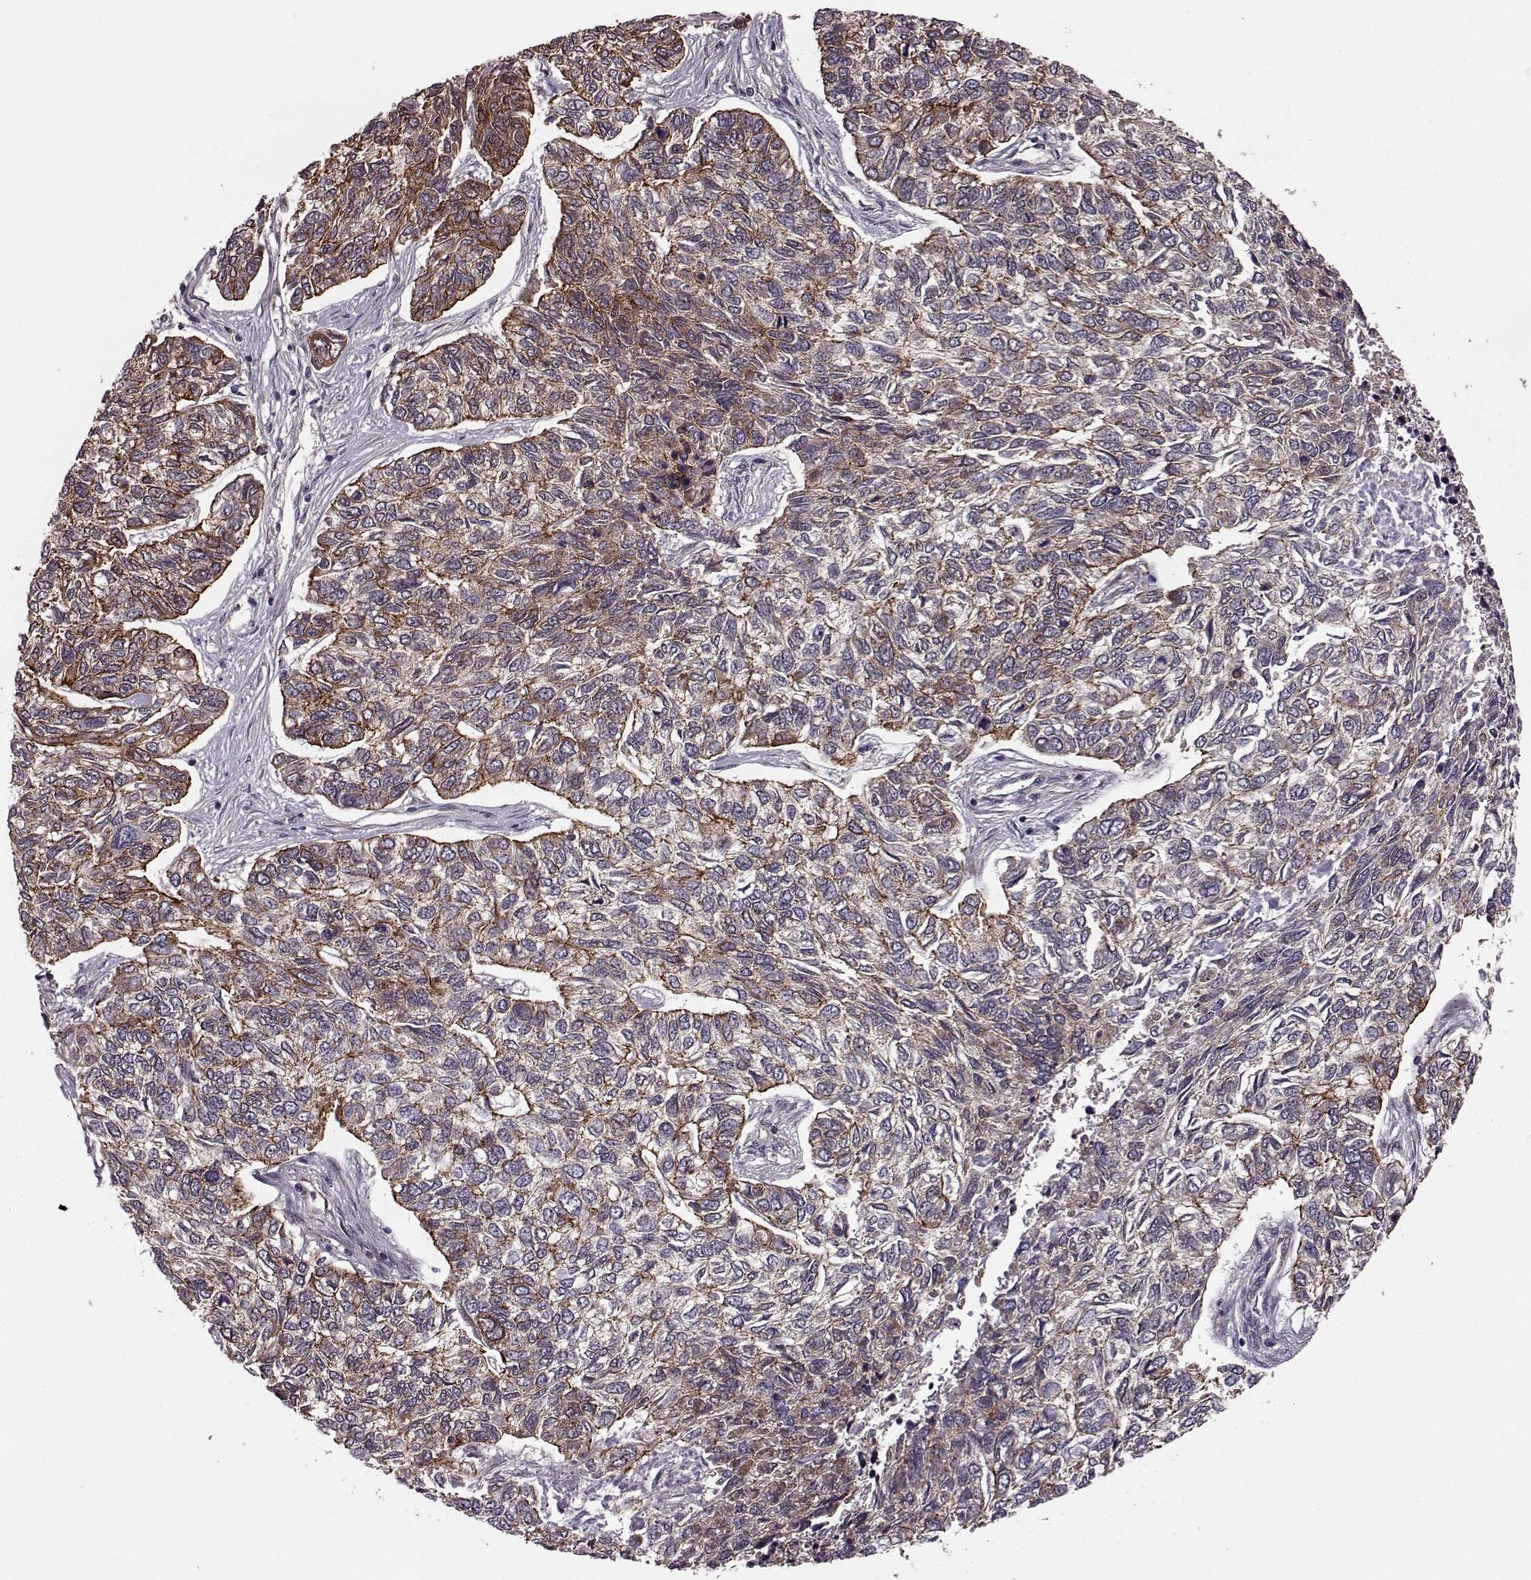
{"staining": {"intensity": "strong", "quantity": "25%-75%", "location": "cytoplasmic/membranous"}, "tissue": "skin cancer", "cell_type": "Tumor cells", "image_type": "cancer", "snomed": [{"axis": "morphology", "description": "Basal cell carcinoma"}, {"axis": "topography", "description": "Skin"}], "caption": "An IHC histopathology image of tumor tissue is shown. Protein staining in brown highlights strong cytoplasmic/membranous positivity in skin cancer (basal cell carcinoma) within tumor cells.", "gene": "SYNPO", "patient": {"sex": "female", "age": 65}}